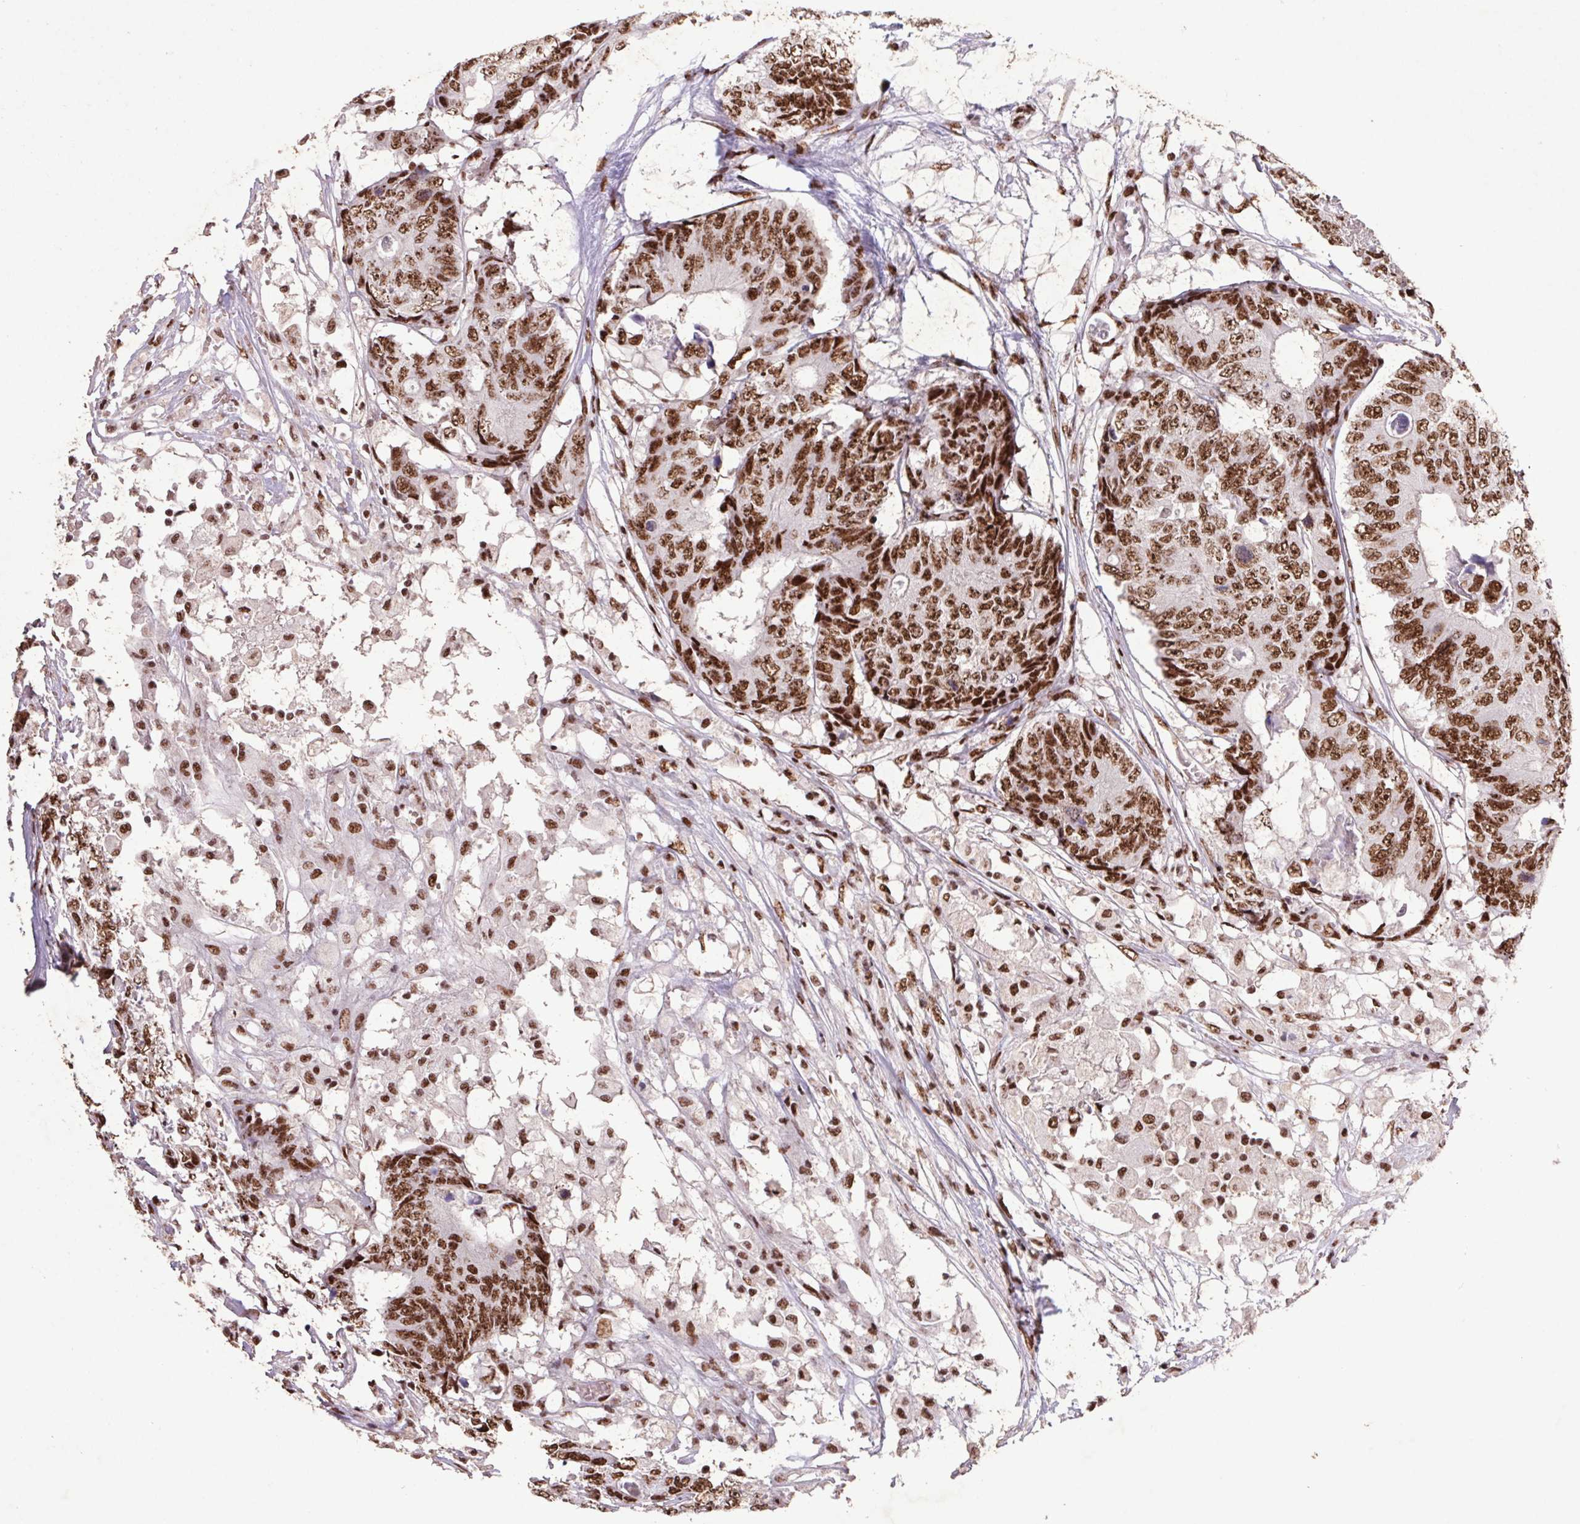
{"staining": {"intensity": "strong", "quantity": ">75%", "location": "nuclear"}, "tissue": "colorectal cancer", "cell_type": "Tumor cells", "image_type": "cancer", "snomed": [{"axis": "morphology", "description": "Adenocarcinoma, NOS"}, {"axis": "topography", "description": "Colon"}], "caption": "Protein analysis of colorectal cancer tissue displays strong nuclear staining in approximately >75% of tumor cells. (DAB (3,3'-diaminobenzidine) IHC, brown staining for protein, blue staining for nuclei).", "gene": "LDLRAD4", "patient": {"sex": "female", "age": 48}}